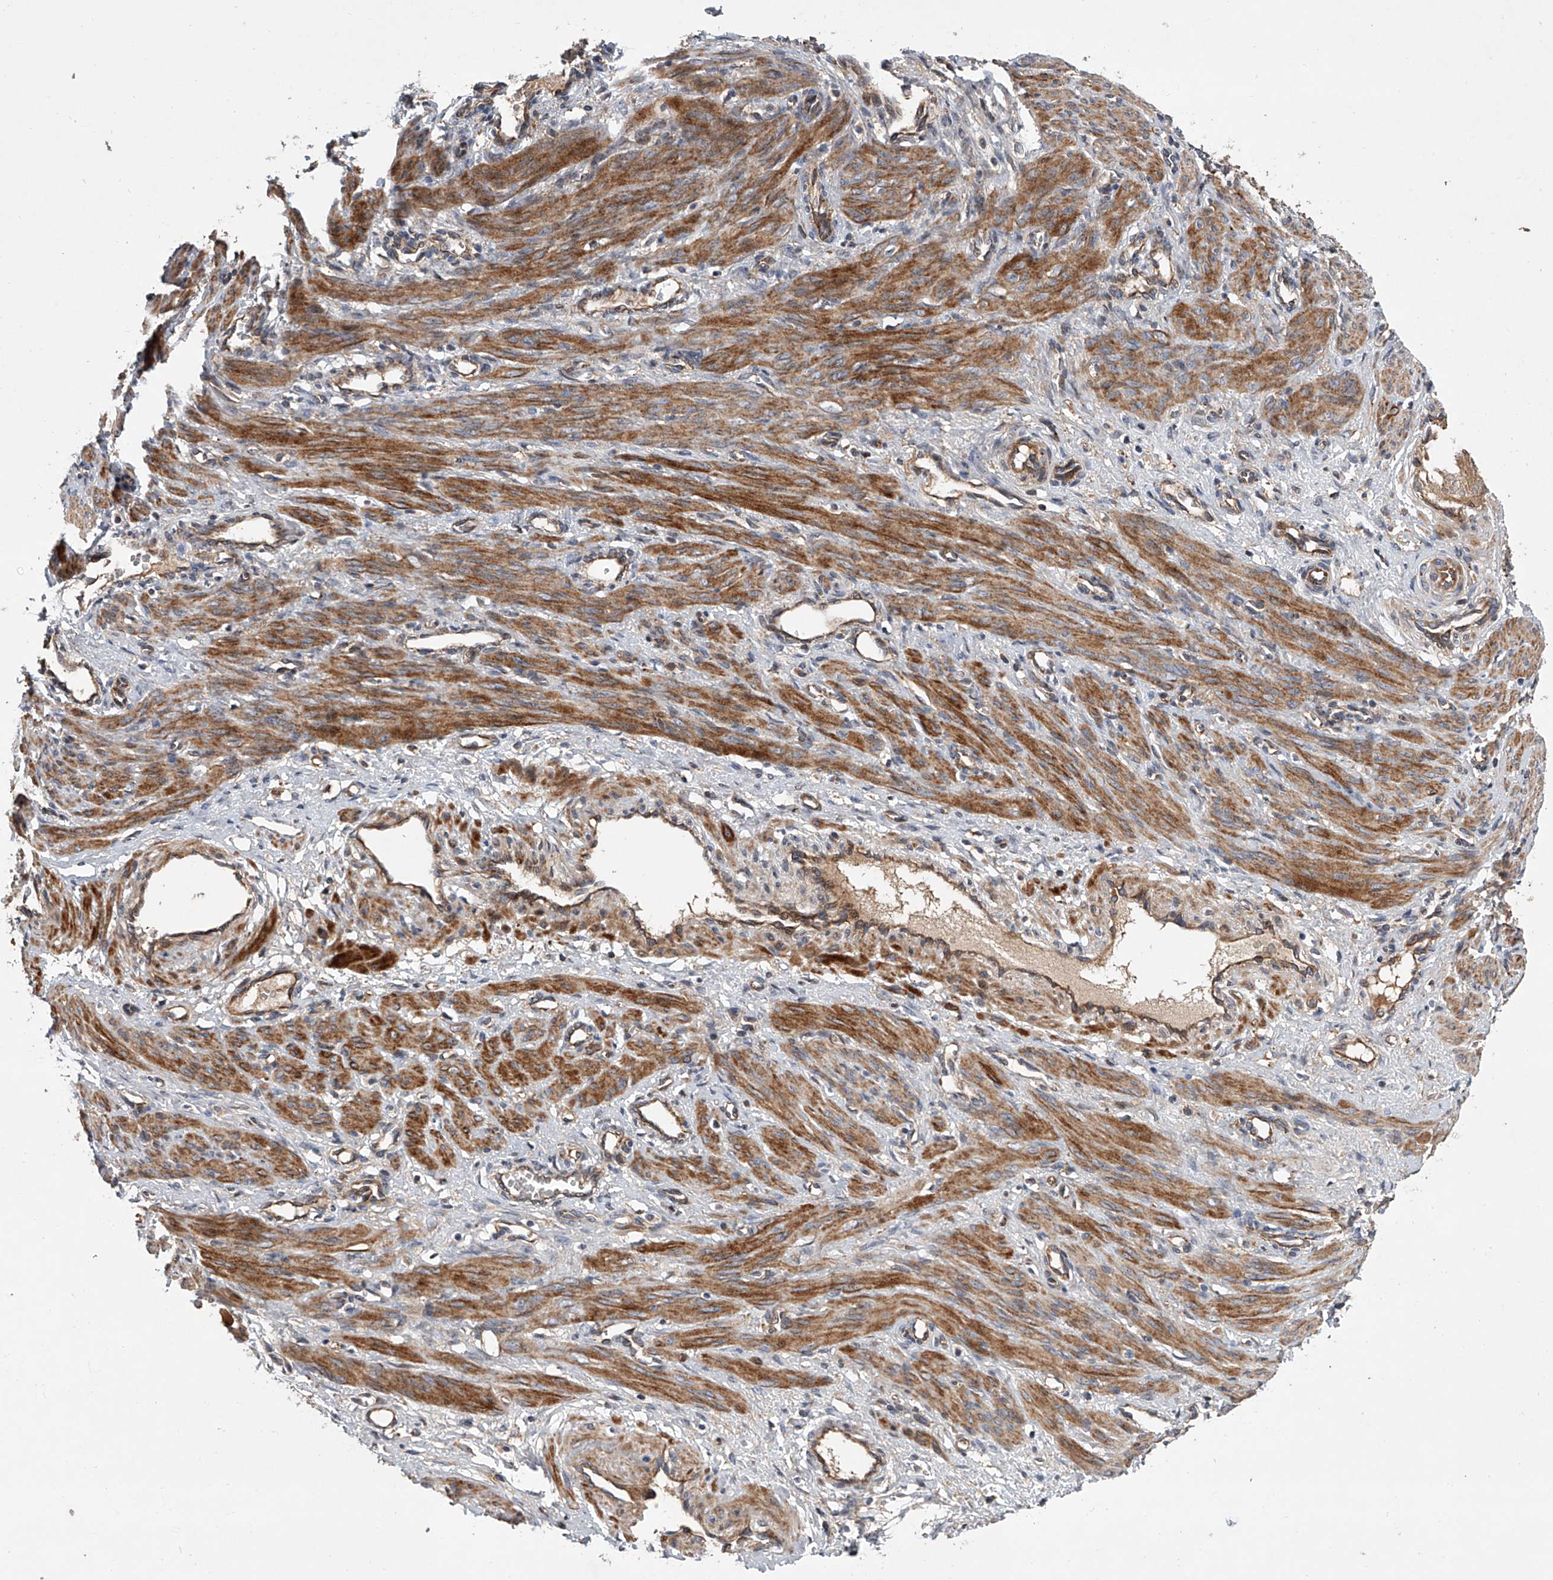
{"staining": {"intensity": "strong", "quantity": ">75%", "location": "cytoplasmic/membranous"}, "tissue": "smooth muscle", "cell_type": "Smooth muscle cells", "image_type": "normal", "snomed": [{"axis": "morphology", "description": "Normal tissue, NOS"}, {"axis": "topography", "description": "Endometrium"}], "caption": "Immunohistochemistry micrograph of benign human smooth muscle stained for a protein (brown), which displays high levels of strong cytoplasmic/membranous expression in about >75% of smooth muscle cells.", "gene": "USP47", "patient": {"sex": "female", "age": 33}}